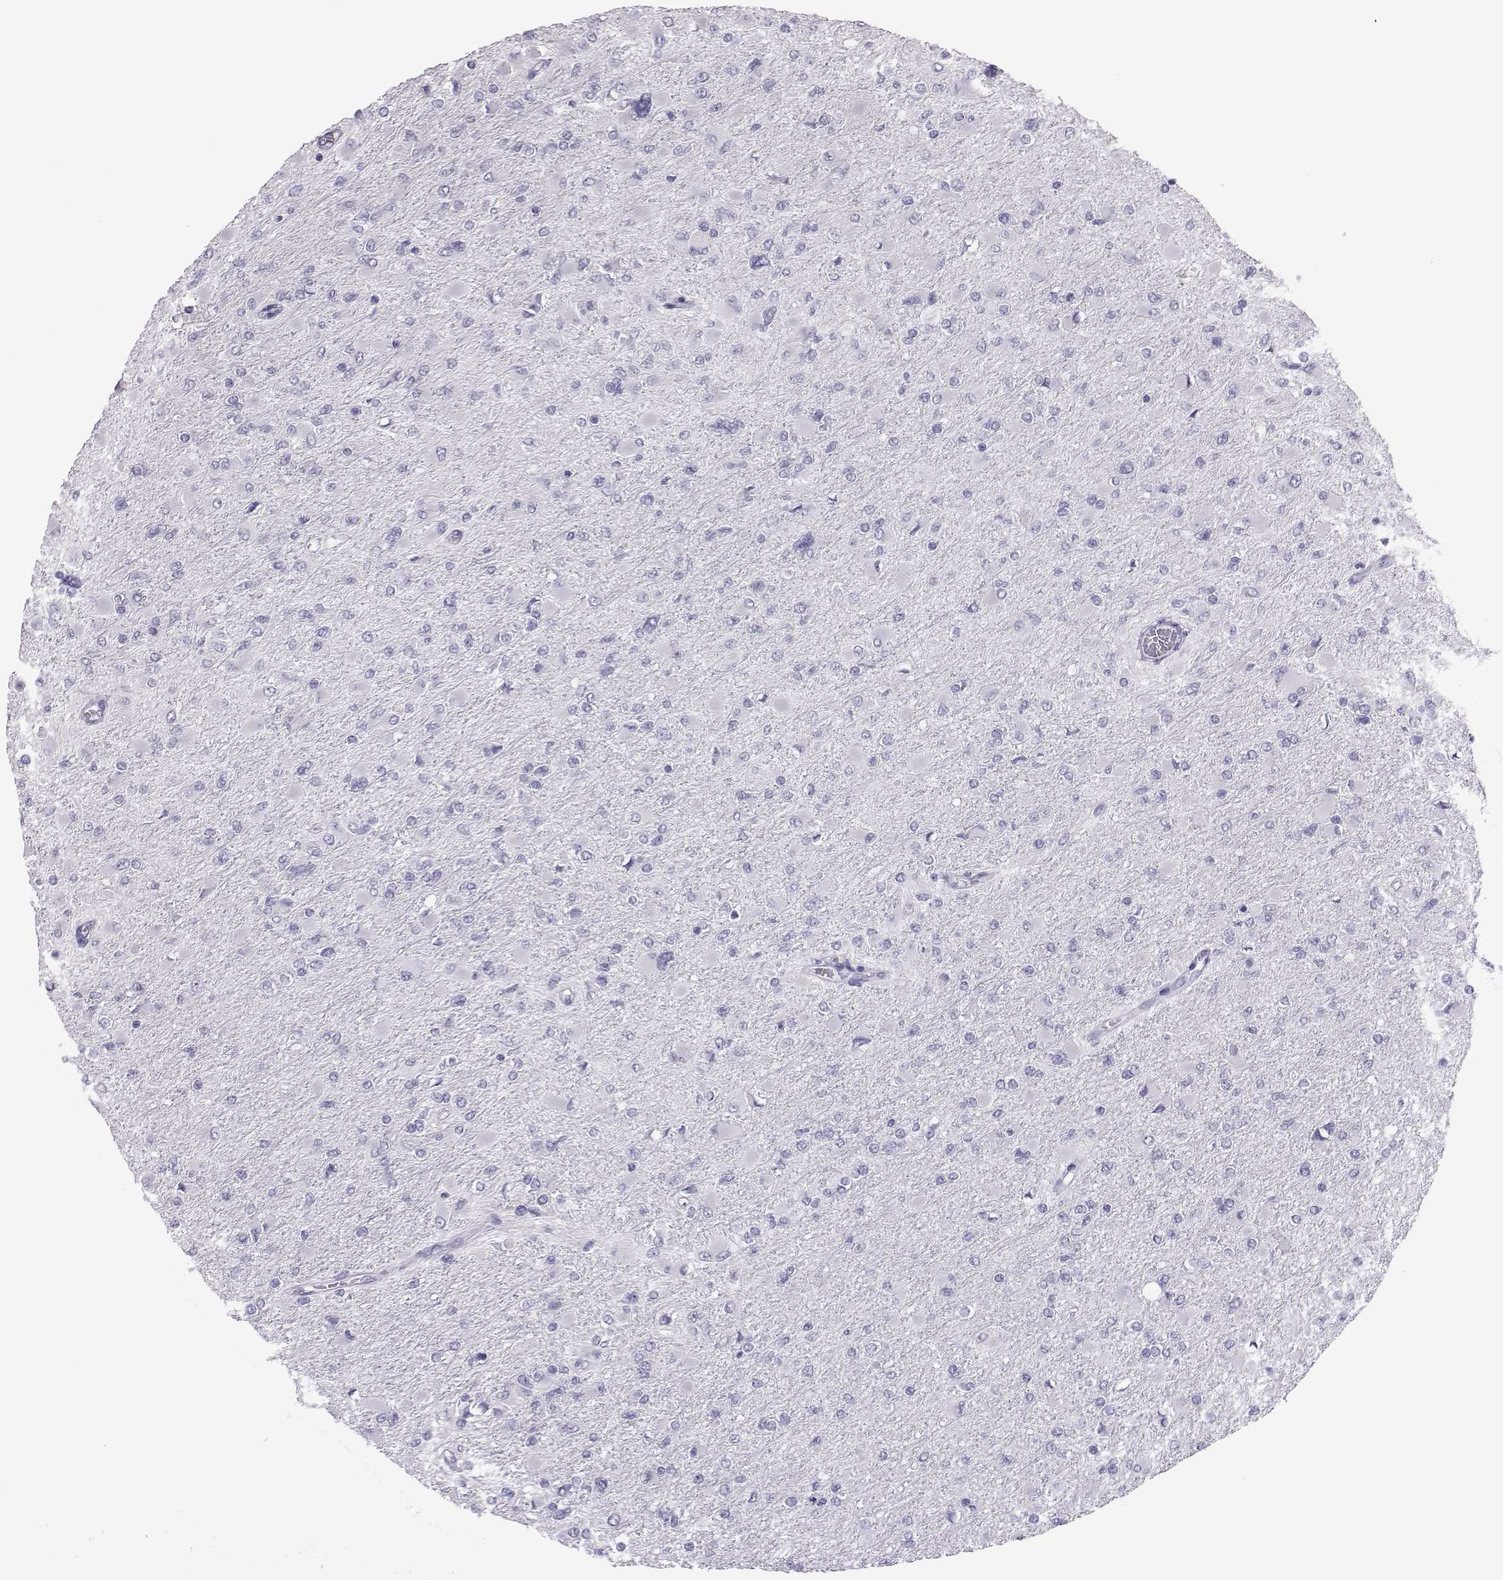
{"staining": {"intensity": "negative", "quantity": "none", "location": "none"}, "tissue": "glioma", "cell_type": "Tumor cells", "image_type": "cancer", "snomed": [{"axis": "morphology", "description": "Glioma, malignant, High grade"}, {"axis": "topography", "description": "Cerebral cortex"}], "caption": "This is an IHC histopathology image of human glioma. There is no expression in tumor cells.", "gene": "TRPM7", "patient": {"sex": "female", "age": 36}}